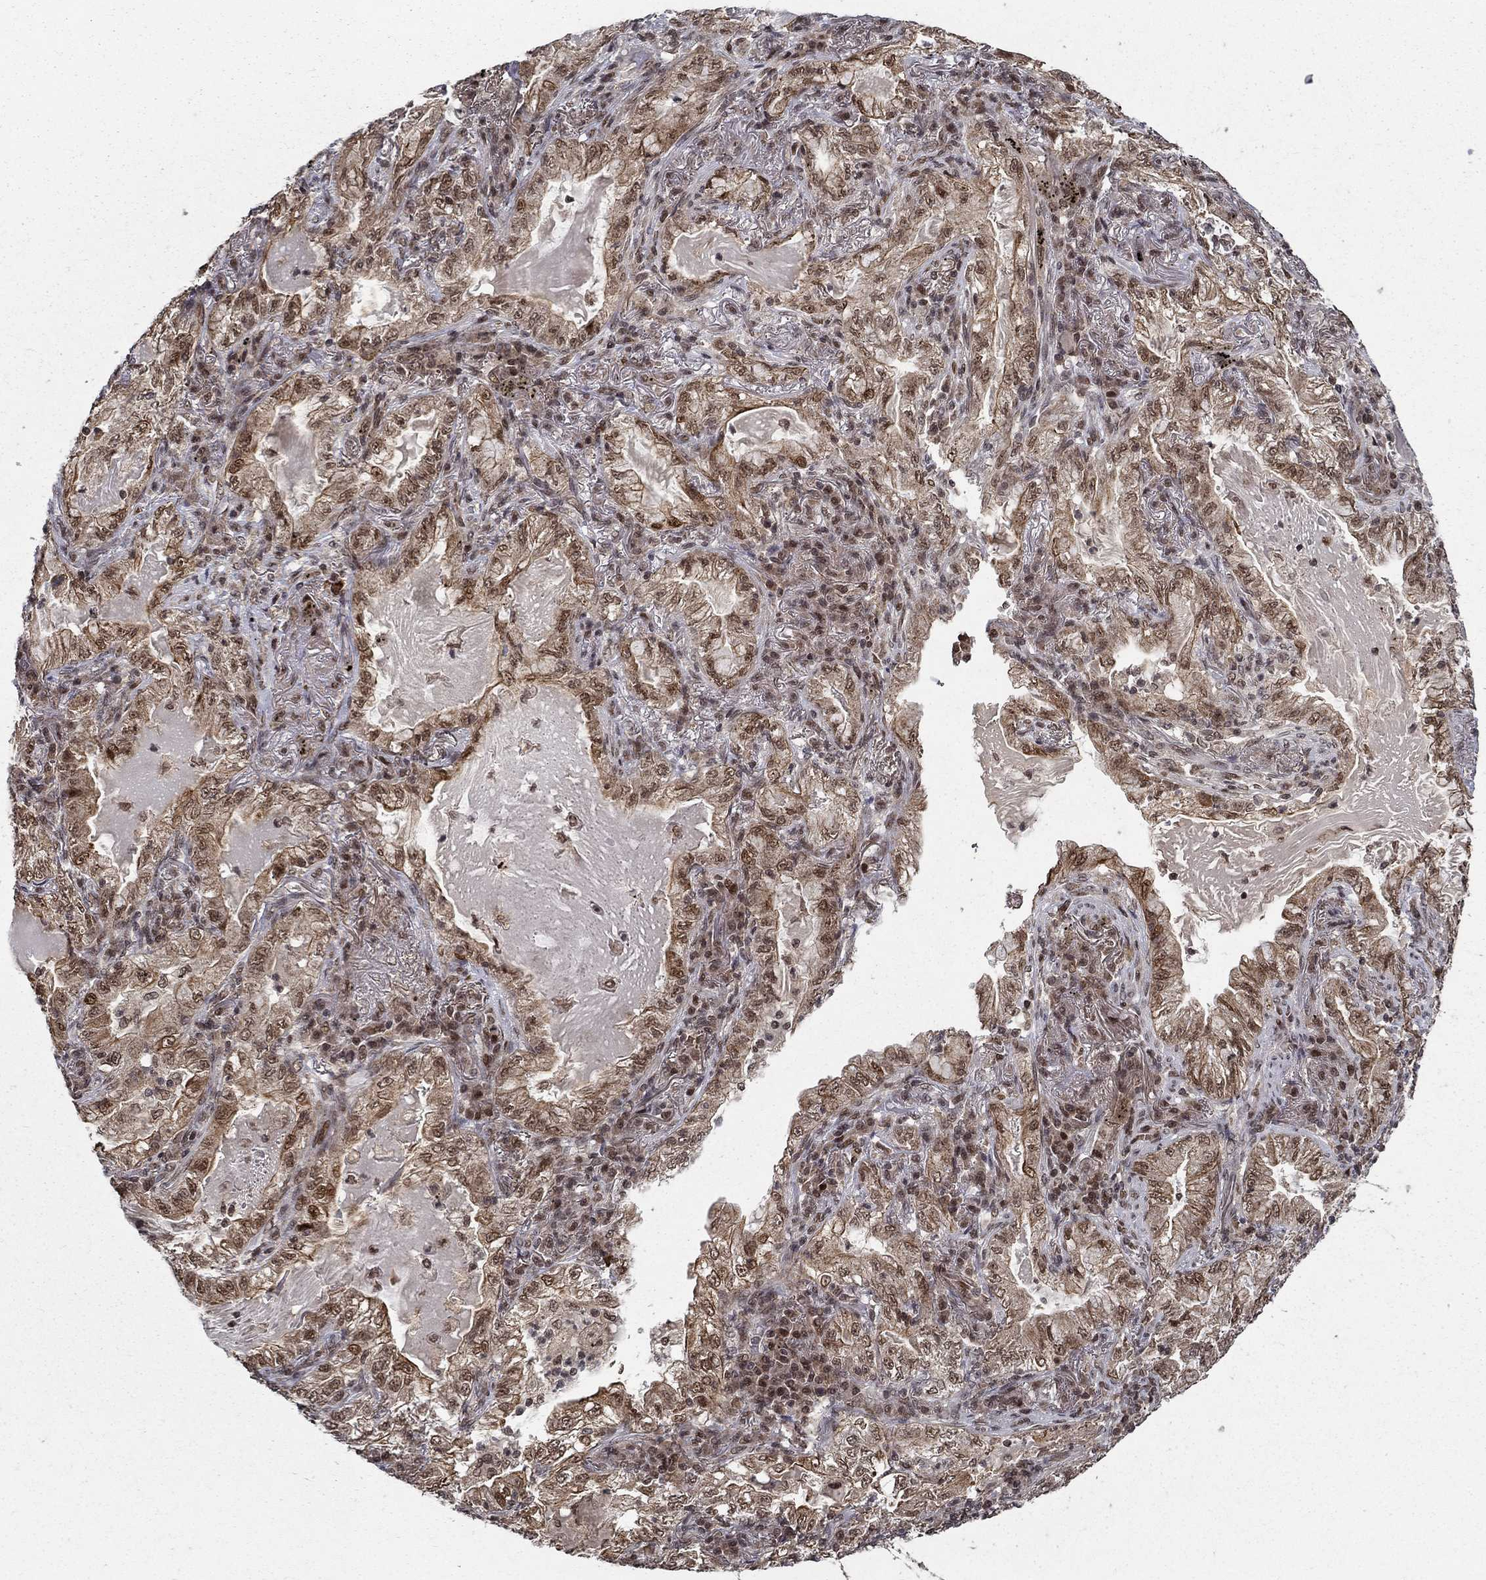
{"staining": {"intensity": "moderate", "quantity": "25%-75%", "location": "cytoplasmic/membranous,nuclear"}, "tissue": "lung cancer", "cell_type": "Tumor cells", "image_type": "cancer", "snomed": [{"axis": "morphology", "description": "Adenocarcinoma, NOS"}, {"axis": "topography", "description": "Lung"}], "caption": "A brown stain labels moderate cytoplasmic/membranous and nuclear staining of a protein in human lung cancer tumor cells. The staining was performed using DAB (3,3'-diaminobenzidine), with brown indicating positive protein expression. Nuclei are stained blue with hematoxylin.", "gene": "CDCA7L", "patient": {"sex": "female", "age": 73}}